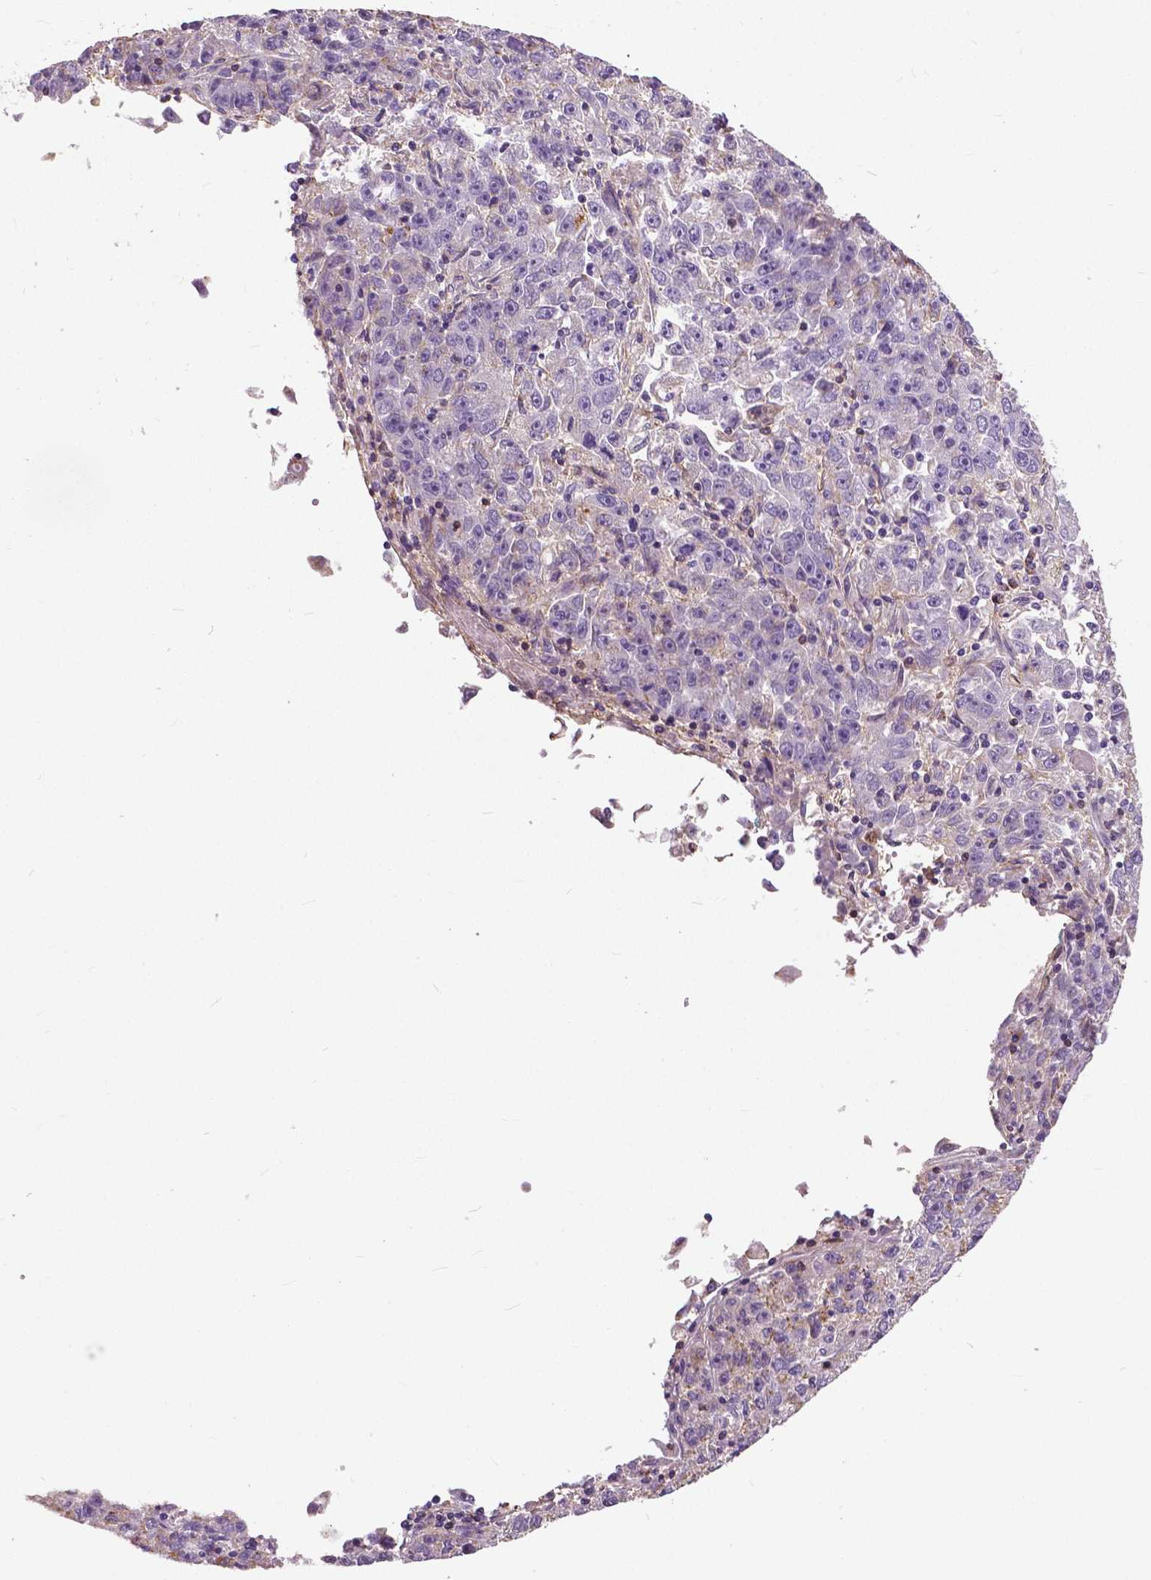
{"staining": {"intensity": "negative", "quantity": "none", "location": "none"}, "tissue": "lung cancer", "cell_type": "Tumor cells", "image_type": "cancer", "snomed": [{"axis": "morphology", "description": "Normal morphology"}, {"axis": "morphology", "description": "Adenocarcinoma, NOS"}, {"axis": "topography", "description": "Lymph node"}, {"axis": "topography", "description": "Lung"}], "caption": "Tumor cells show no significant protein positivity in adenocarcinoma (lung).", "gene": "ANXA13", "patient": {"sex": "female", "age": 57}}